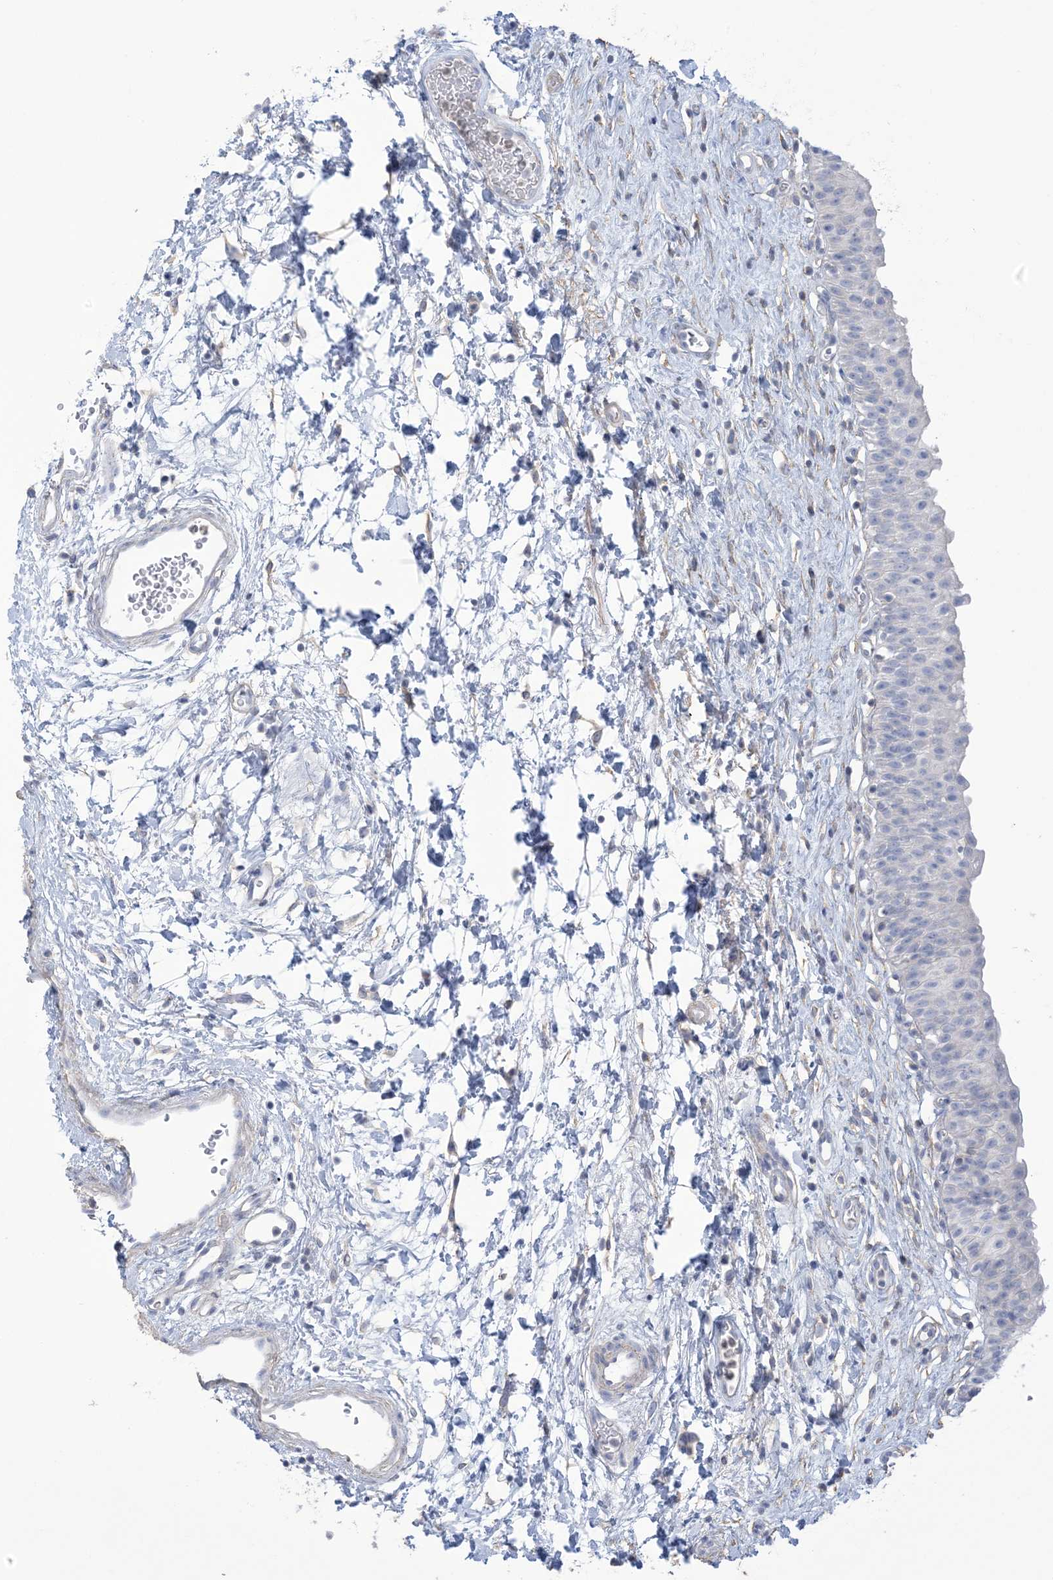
{"staining": {"intensity": "negative", "quantity": "none", "location": "none"}, "tissue": "urinary bladder", "cell_type": "Urothelial cells", "image_type": "normal", "snomed": [{"axis": "morphology", "description": "Normal tissue, NOS"}, {"axis": "topography", "description": "Urinary bladder"}], "caption": "A photomicrograph of human urinary bladder is negative for staining in urothelial cells. (DAB (3,3'-diaminobenzidine) immunohistochemistry visualized using brightfield microscopy, high magnification).", "gene": "MTHFD2L", "patient": {"sex": "male", "age": 51}}